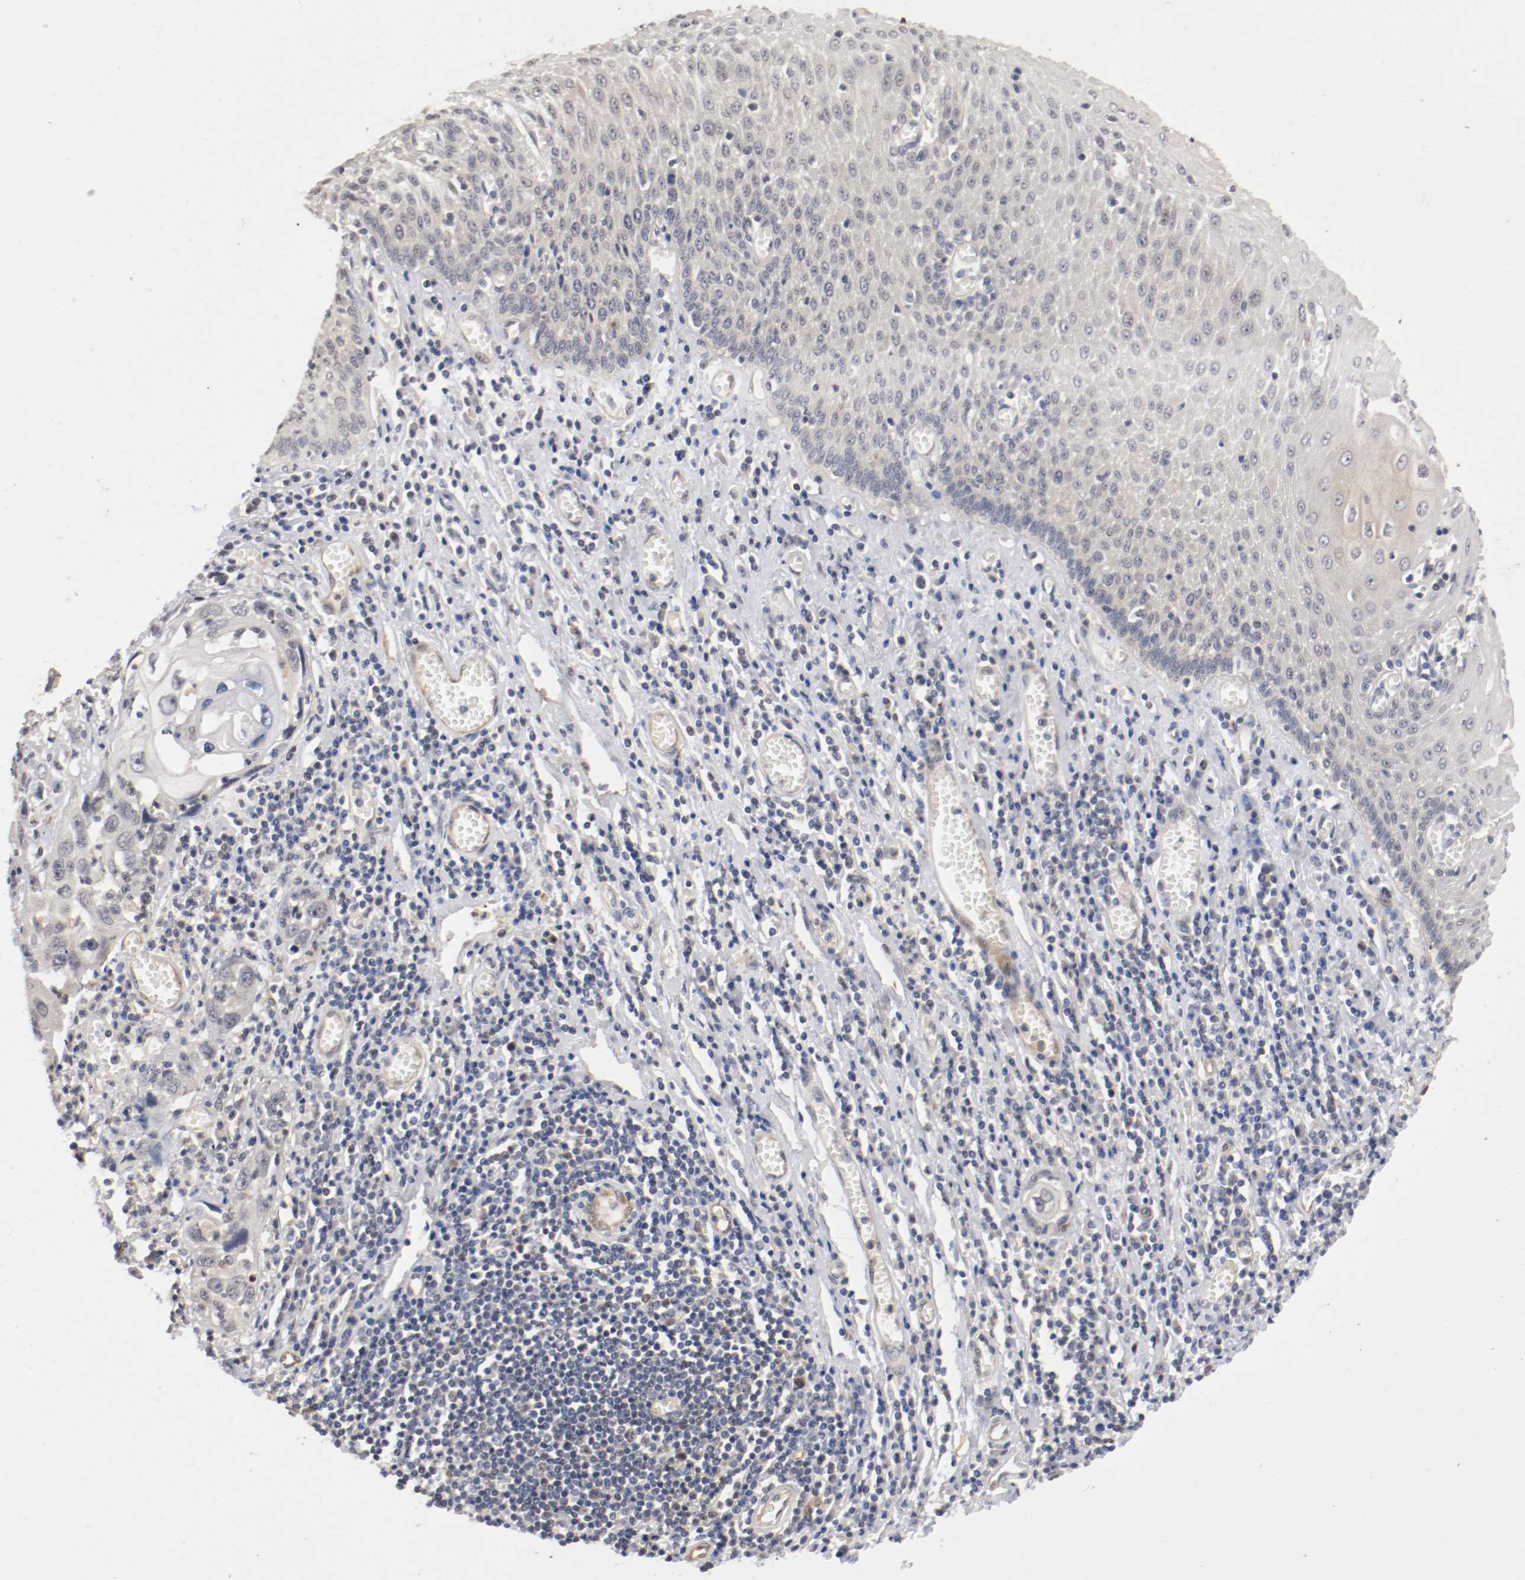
{"staining": {"intensity": "moderate", "quantity": "25%-75%", "location": "cytoplasmic/membranous,nuclear"}, "tissue": "esophagus", "cell_type": "Squamous epithelial cells", "image_type": "normal", "snomed": [{"axis": "morphology", "description": "Normal tissue, NOS"}, {"axis": "morphology", "description": "Squamous cell carcinoma, NOS"}, {"axis": "topography", "description": "Esophagus"}], "caption": "Brown immunohistochemical staining in benign human esophagus displays moderate cytoplasmic/membranous,nuclear expression in approximately 25%-75% of squamous epithelial cells.", "gene": "RBM23", "patient": {"sex": "male", "age": 65}}